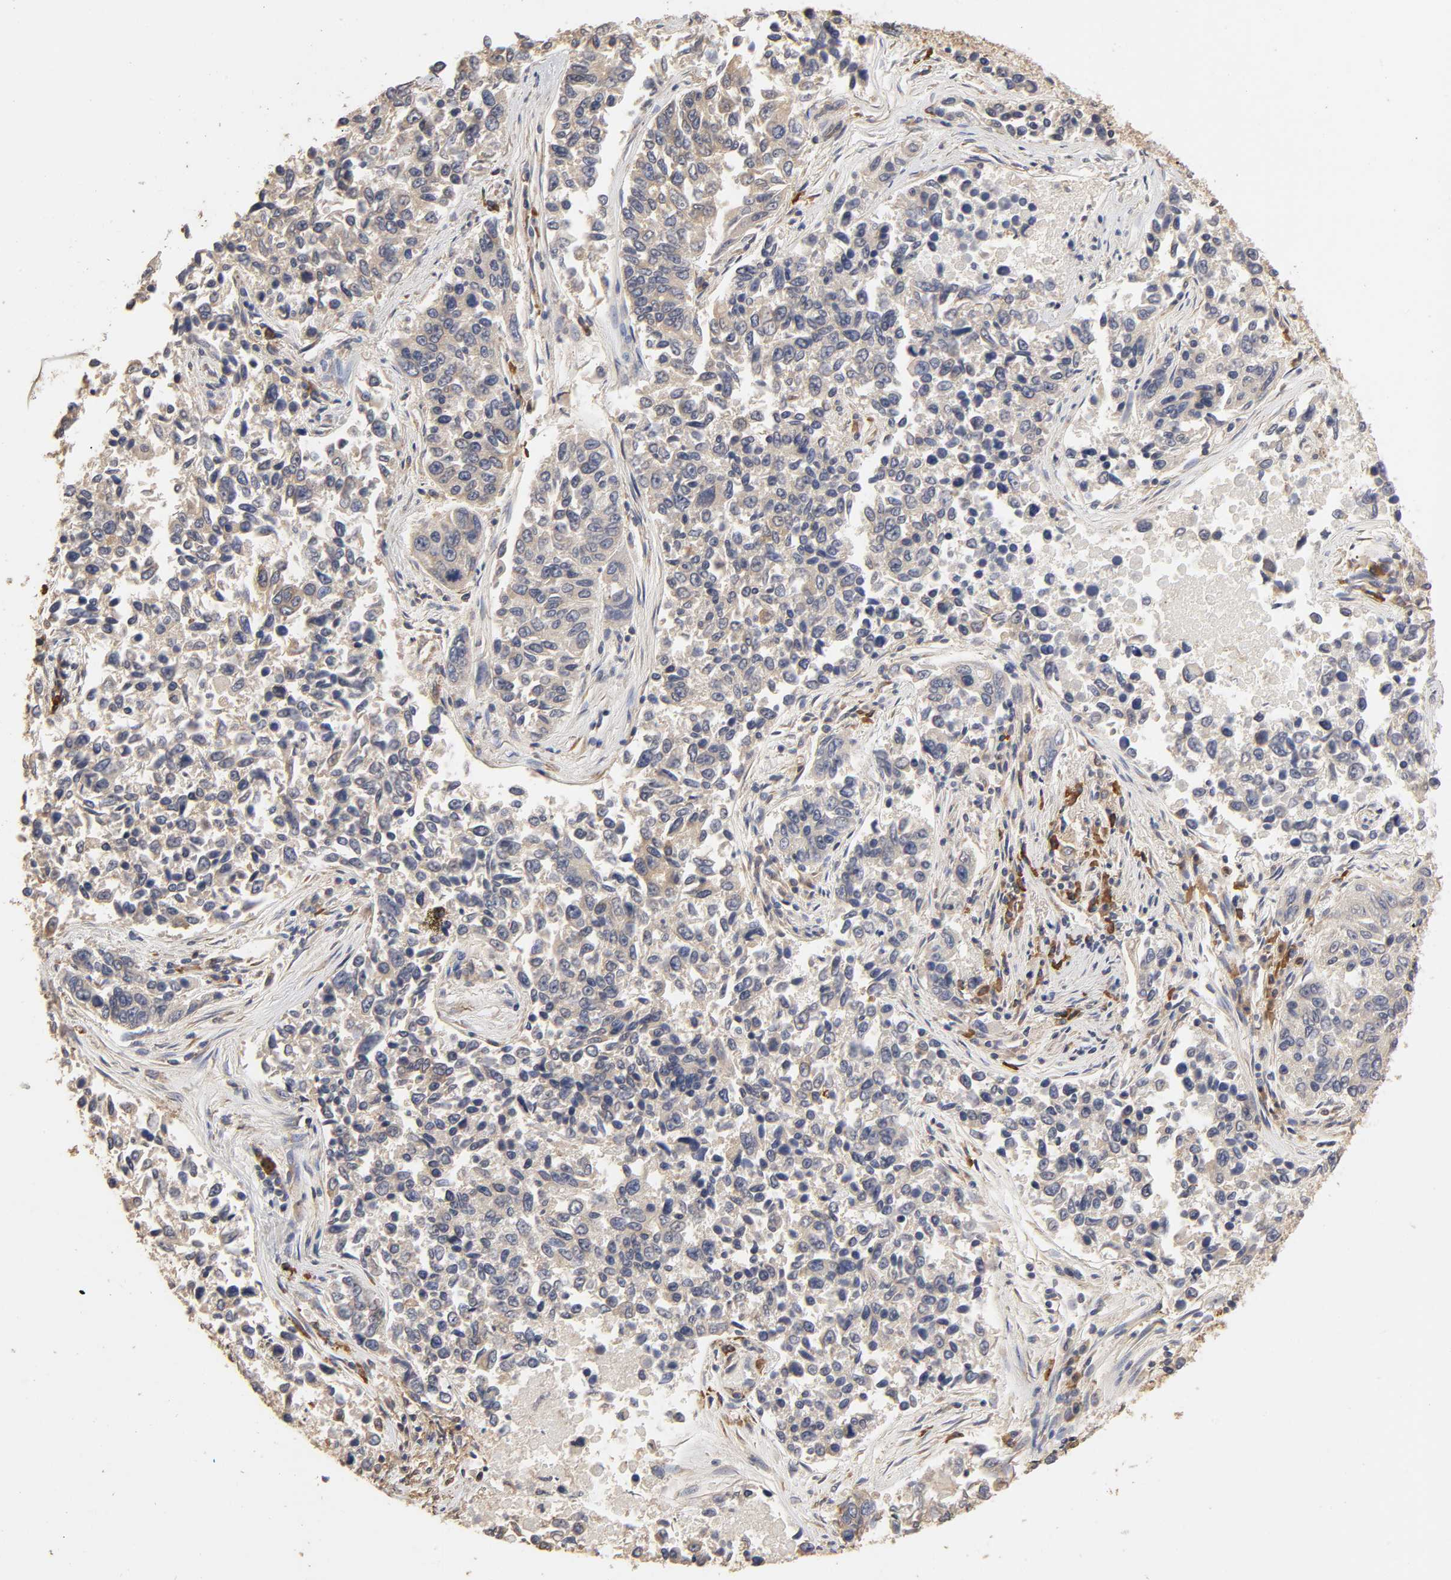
{"staining": {"intensity": "weak", "quantity": "25%-75%", "location": "cytoplasmic/membranous"}, "tissue": "lung cancer", "cell_type": "Tumor cells", "image_type": "cancer", "snomed": [{"axis": "morphology", "description": "Adenocarcinoma, NOS"}, {"axis": "topography", "description": "Lung"}], "caption": "Brown immunohistochemical staining in human lung adenocarcinoma demonstrates weak cytoplasmic/membranous expression in approximately 25%-75% of tumor cells.", "gene": "EIF4G2", "patient": {"sex": "male", "age": 84}}